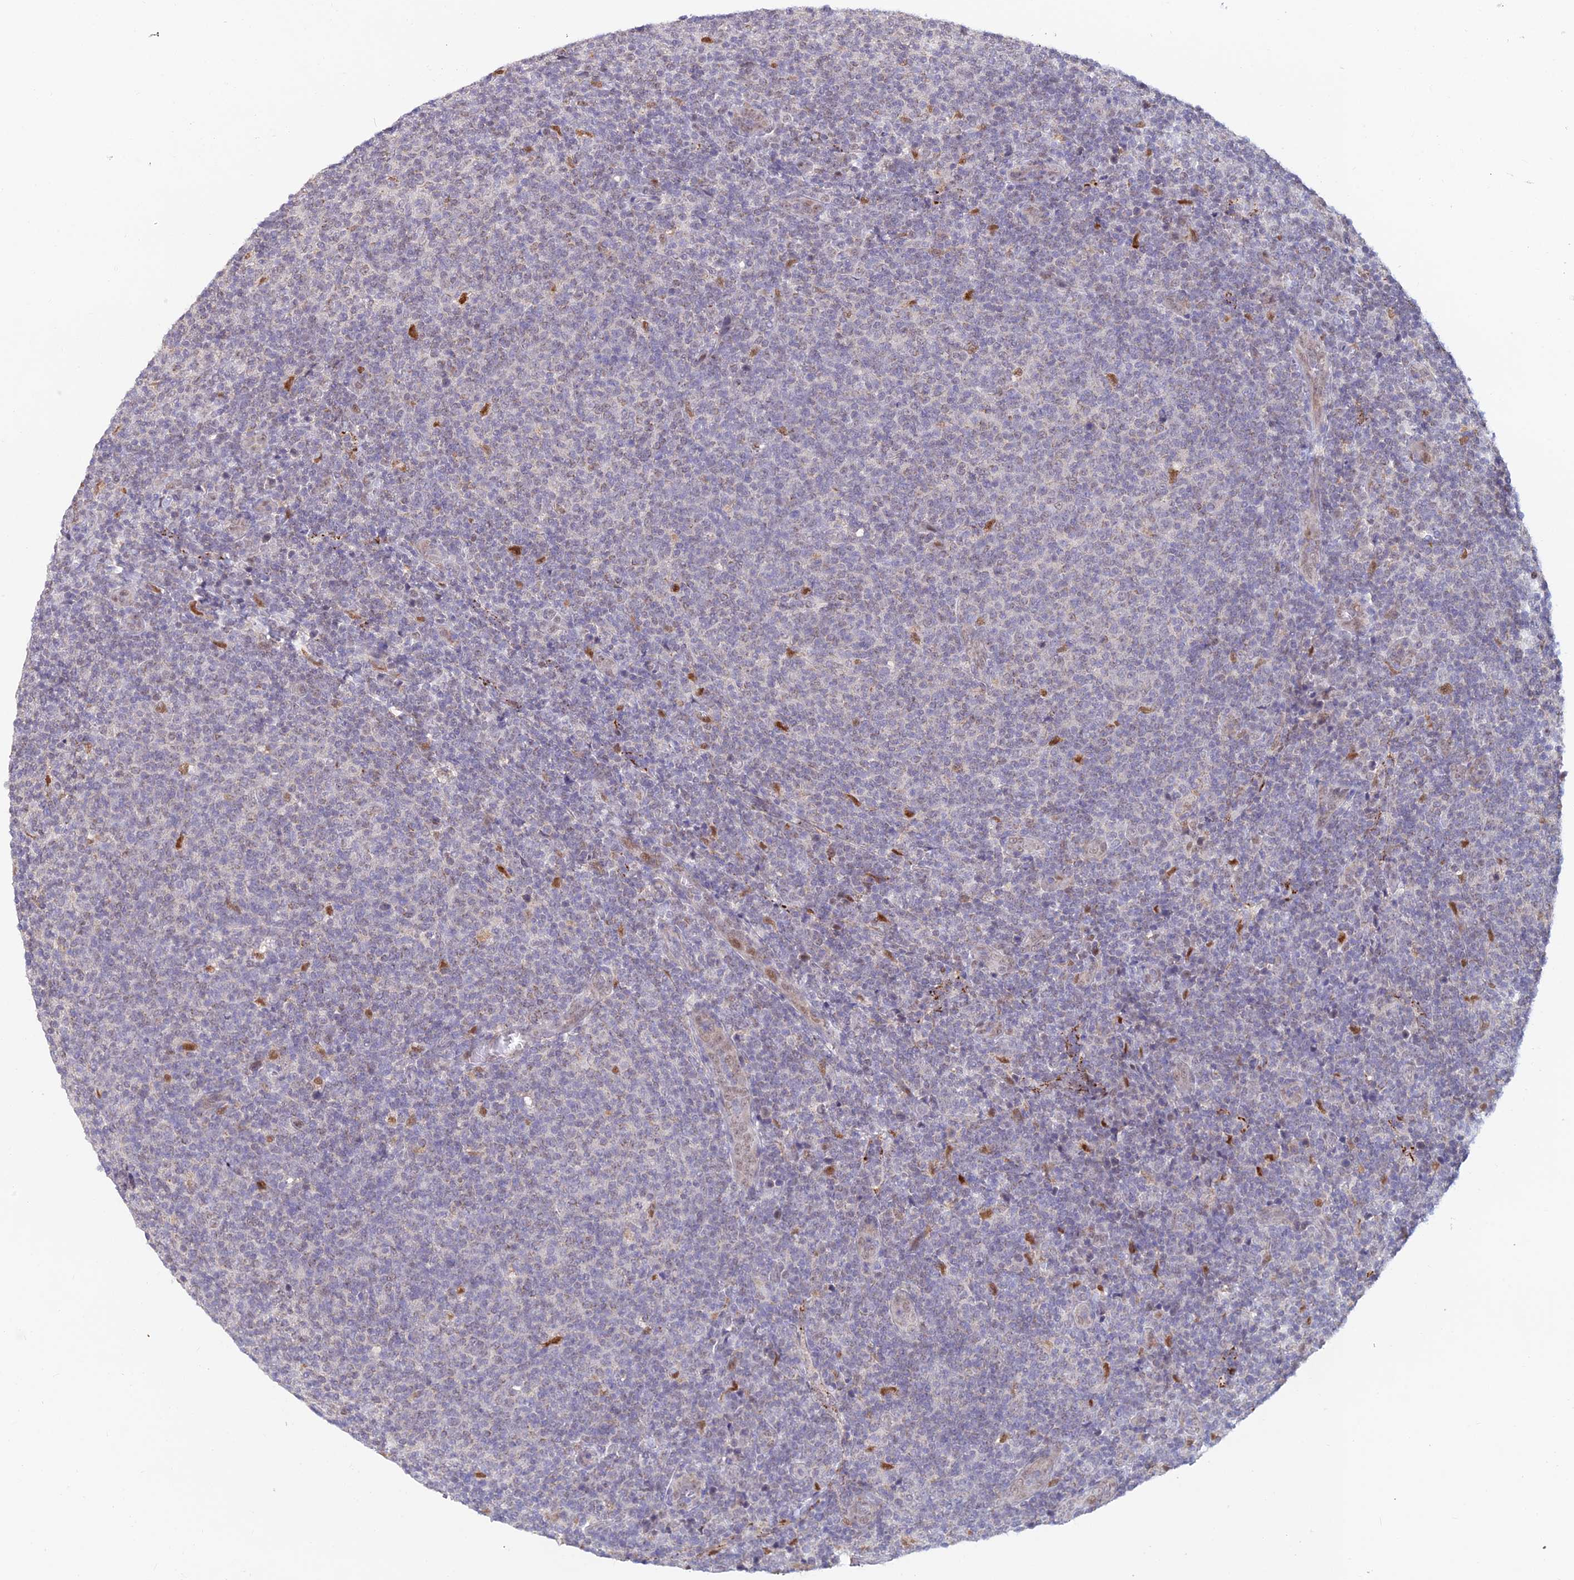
{"staining": {"intensity": "moderate", "quantity": "<25%", "location": "nuclear"}, "tissue": "lymphoma", "cell_type": "Tumor cells", "image_type": "cancer", "snomed": [{"axis": "morphology", "description": "Malignant lymphoma, non-Hodgkin's type, Low grade"}, {"axis": "topography", "description": "Lymph node"}], "caption": "Moderate nuclear expression is appreciated in about <25% of tumor cells in lymphoma.", "gene": "FASTKD5", "patient": {"sex": "male", "age": 66}}